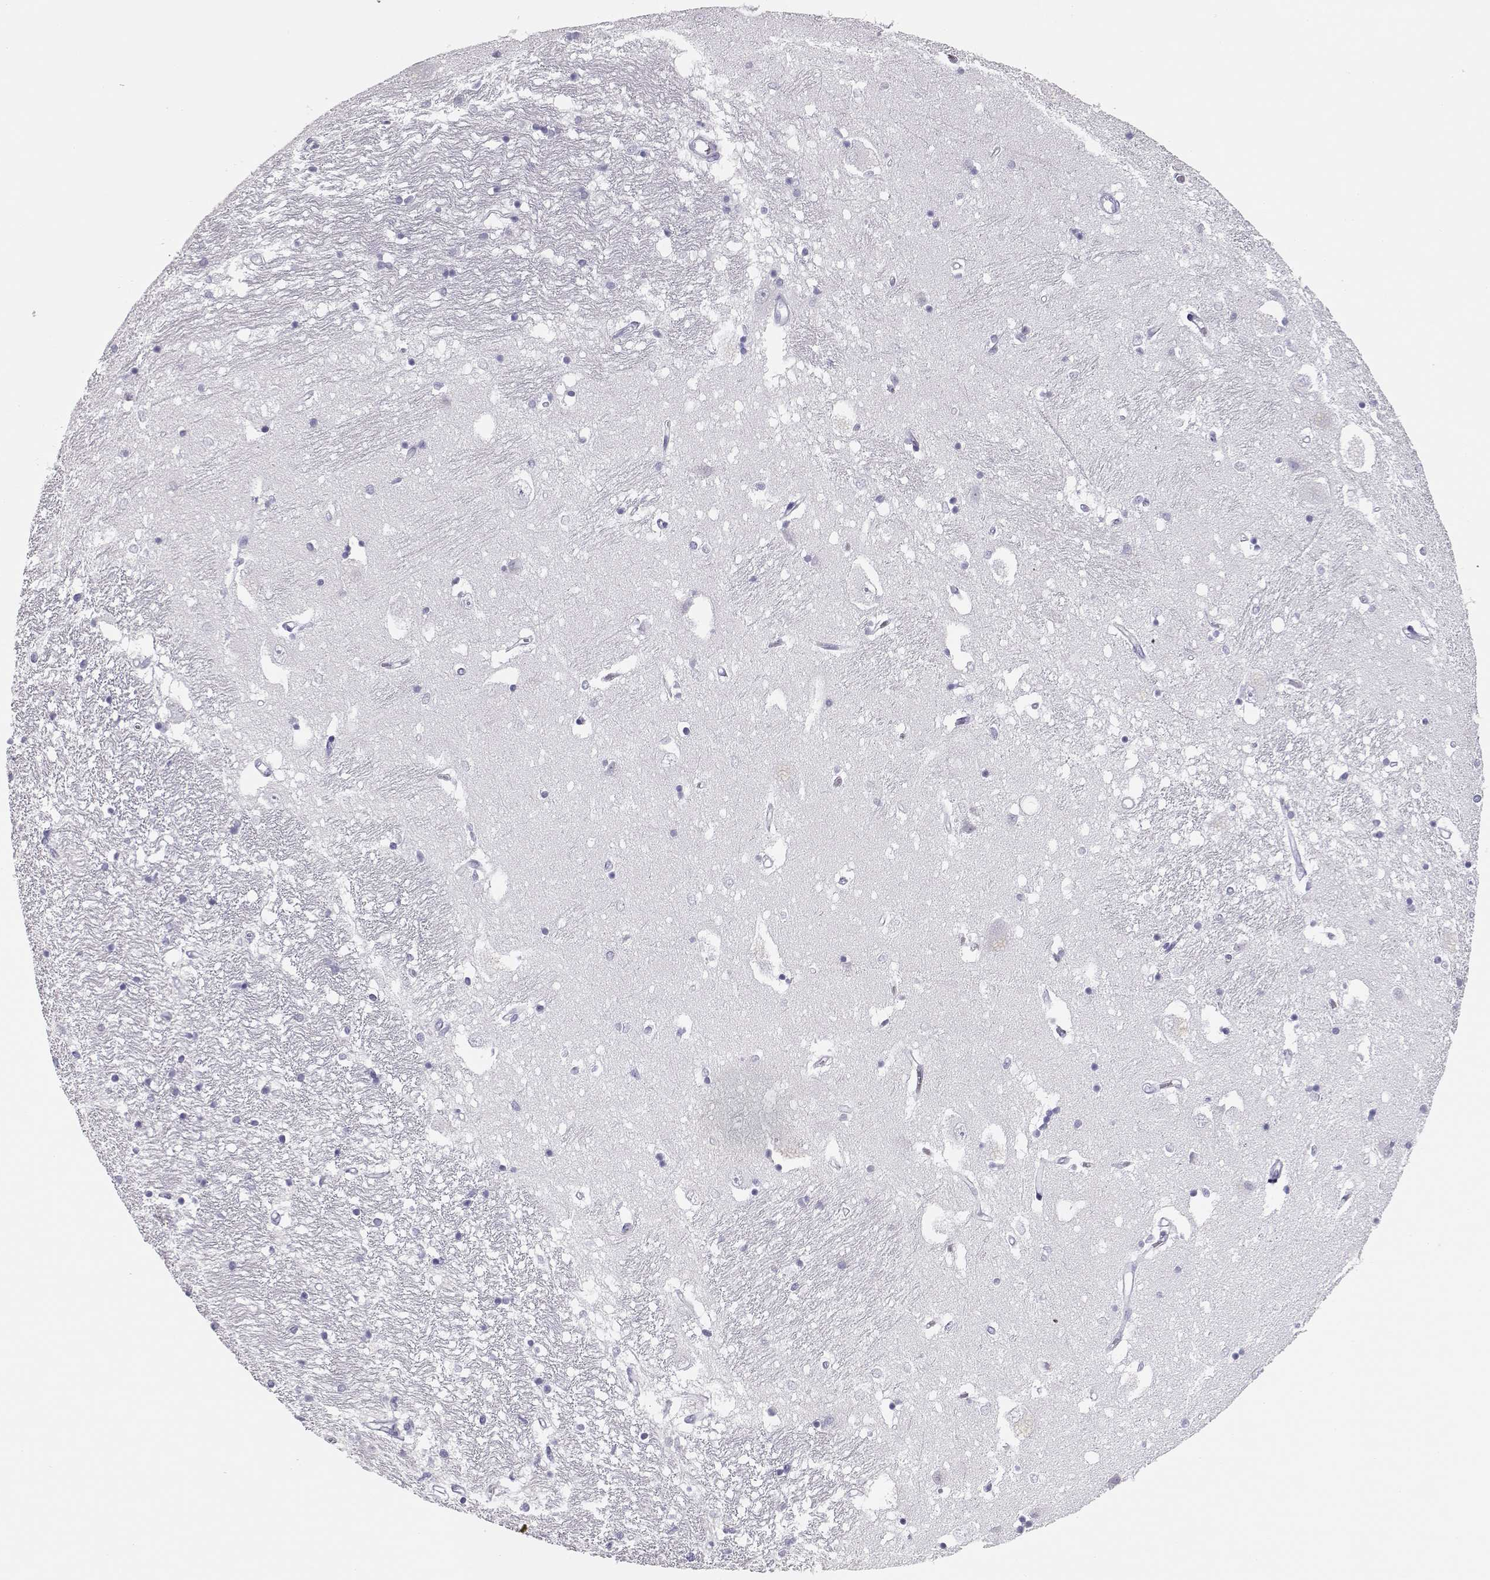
{"staining": {"intensity": "negative", "quantity": "none", "location": "none"}, "tissue": "caudate", "cell_type": "Glial cells", "image_type": "normal", "snomed": [{"axis": "morphology", "description": "Normal tissue, NOS"}, {"axis": "topography", "description": "Lateral ventricle wall"}], "caption": "The IHC histopathology image has no significant staining in glial cells of caudate. The staining was performed using DAB (3,3'-diaminobenzidine) to visualize the protein expression in brown, while the nuclei were stained in blue with hematoxylin (Magnification: 20x).", "gene": "TKTL1", "patient": {"sex": "female", "age": 71}}